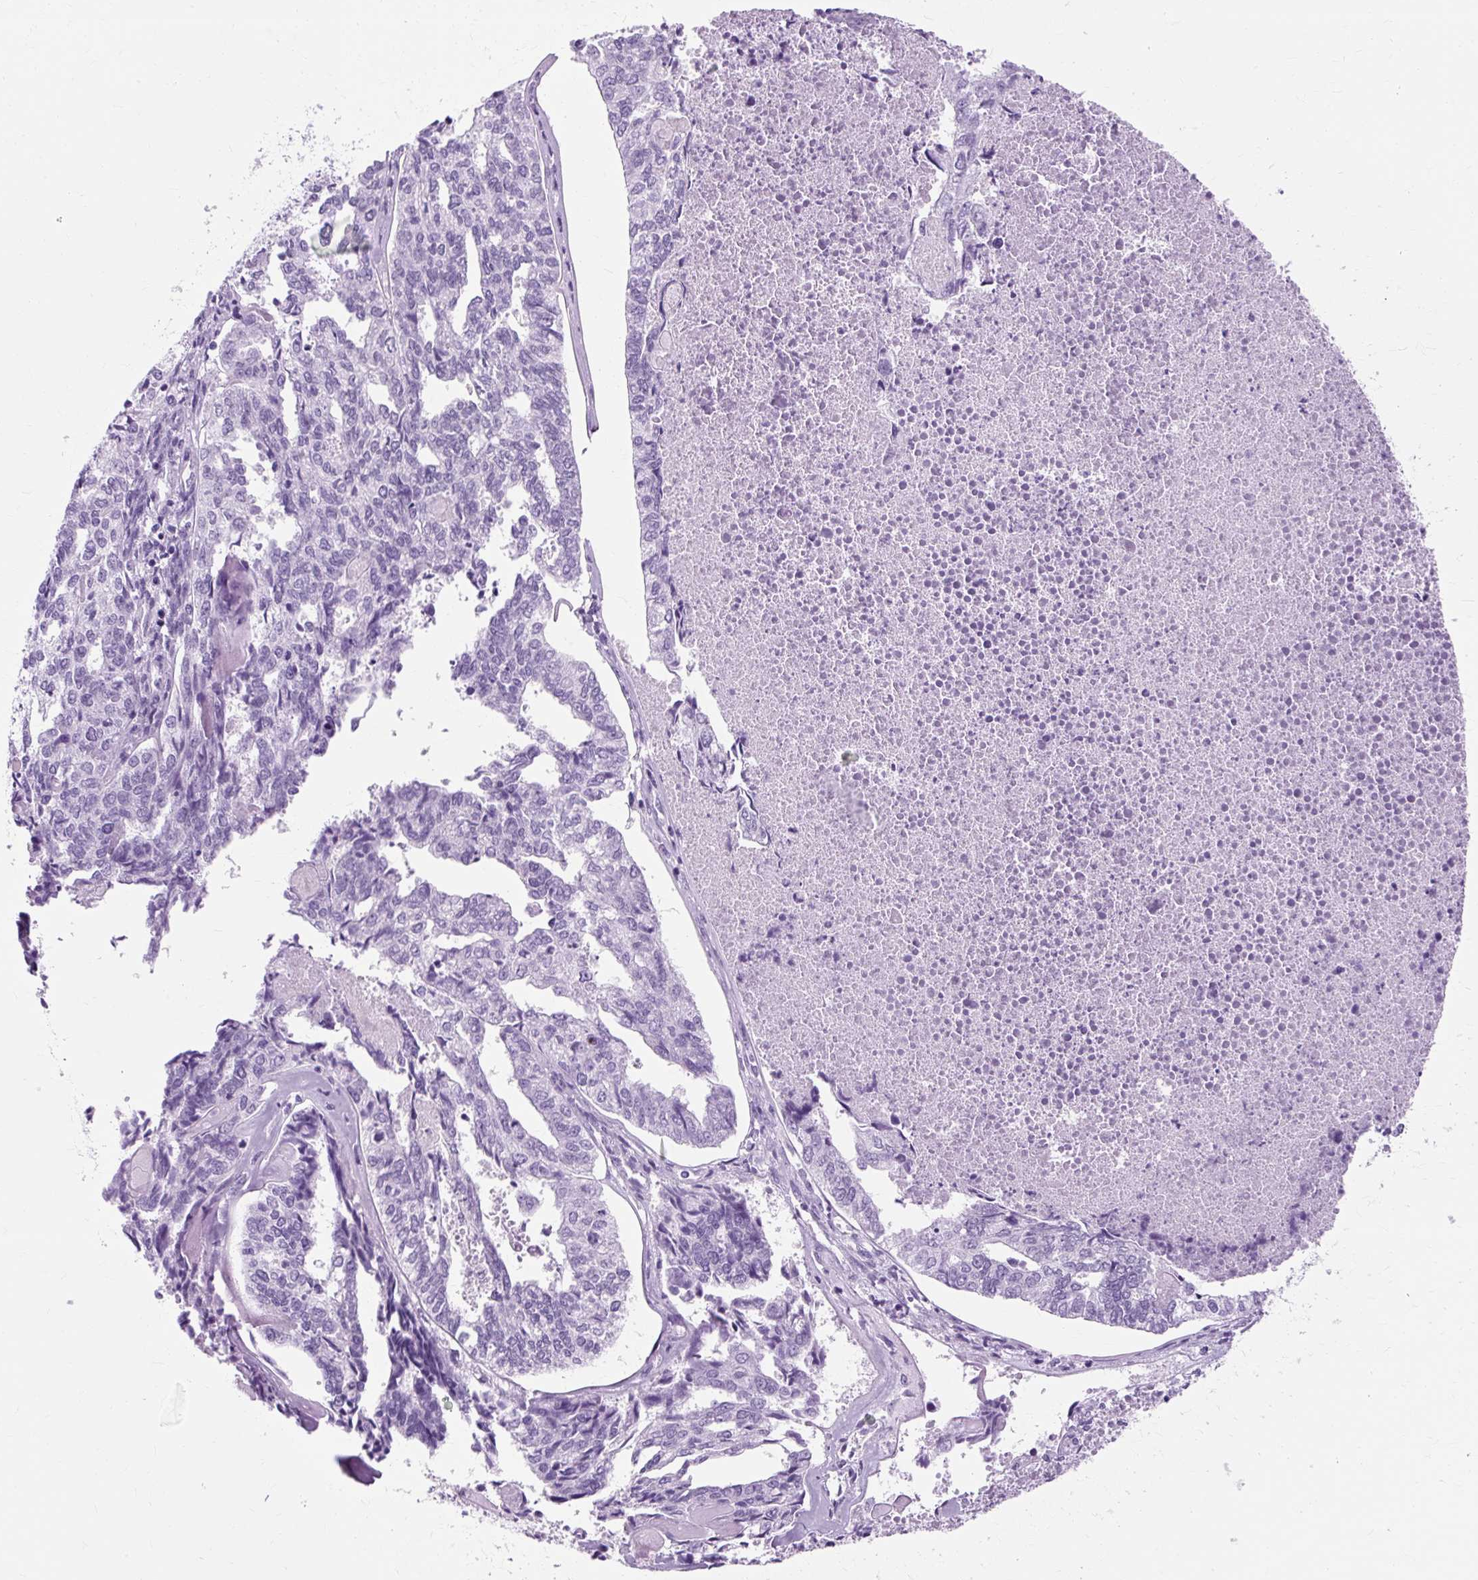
{"staining": {"intensity": "negative", "quantity": "none", "location": "none"}, "tissue": "endometrial cancer", "cell_type": "Tumor cells", "image_type": "cancer", "snomed": [{"axis": "morphology", "description": "Adenocarcinoma, NOS"}, {"axis": "topography", "description": "Endometrium"}], "caption": "Human endometrial cancer stained for a protein using immunohistochemistry (IHC) exhibits no expression in tumor cells.", "gene": "TMEM89", "patient": {"sex": "female", "age": 73}}